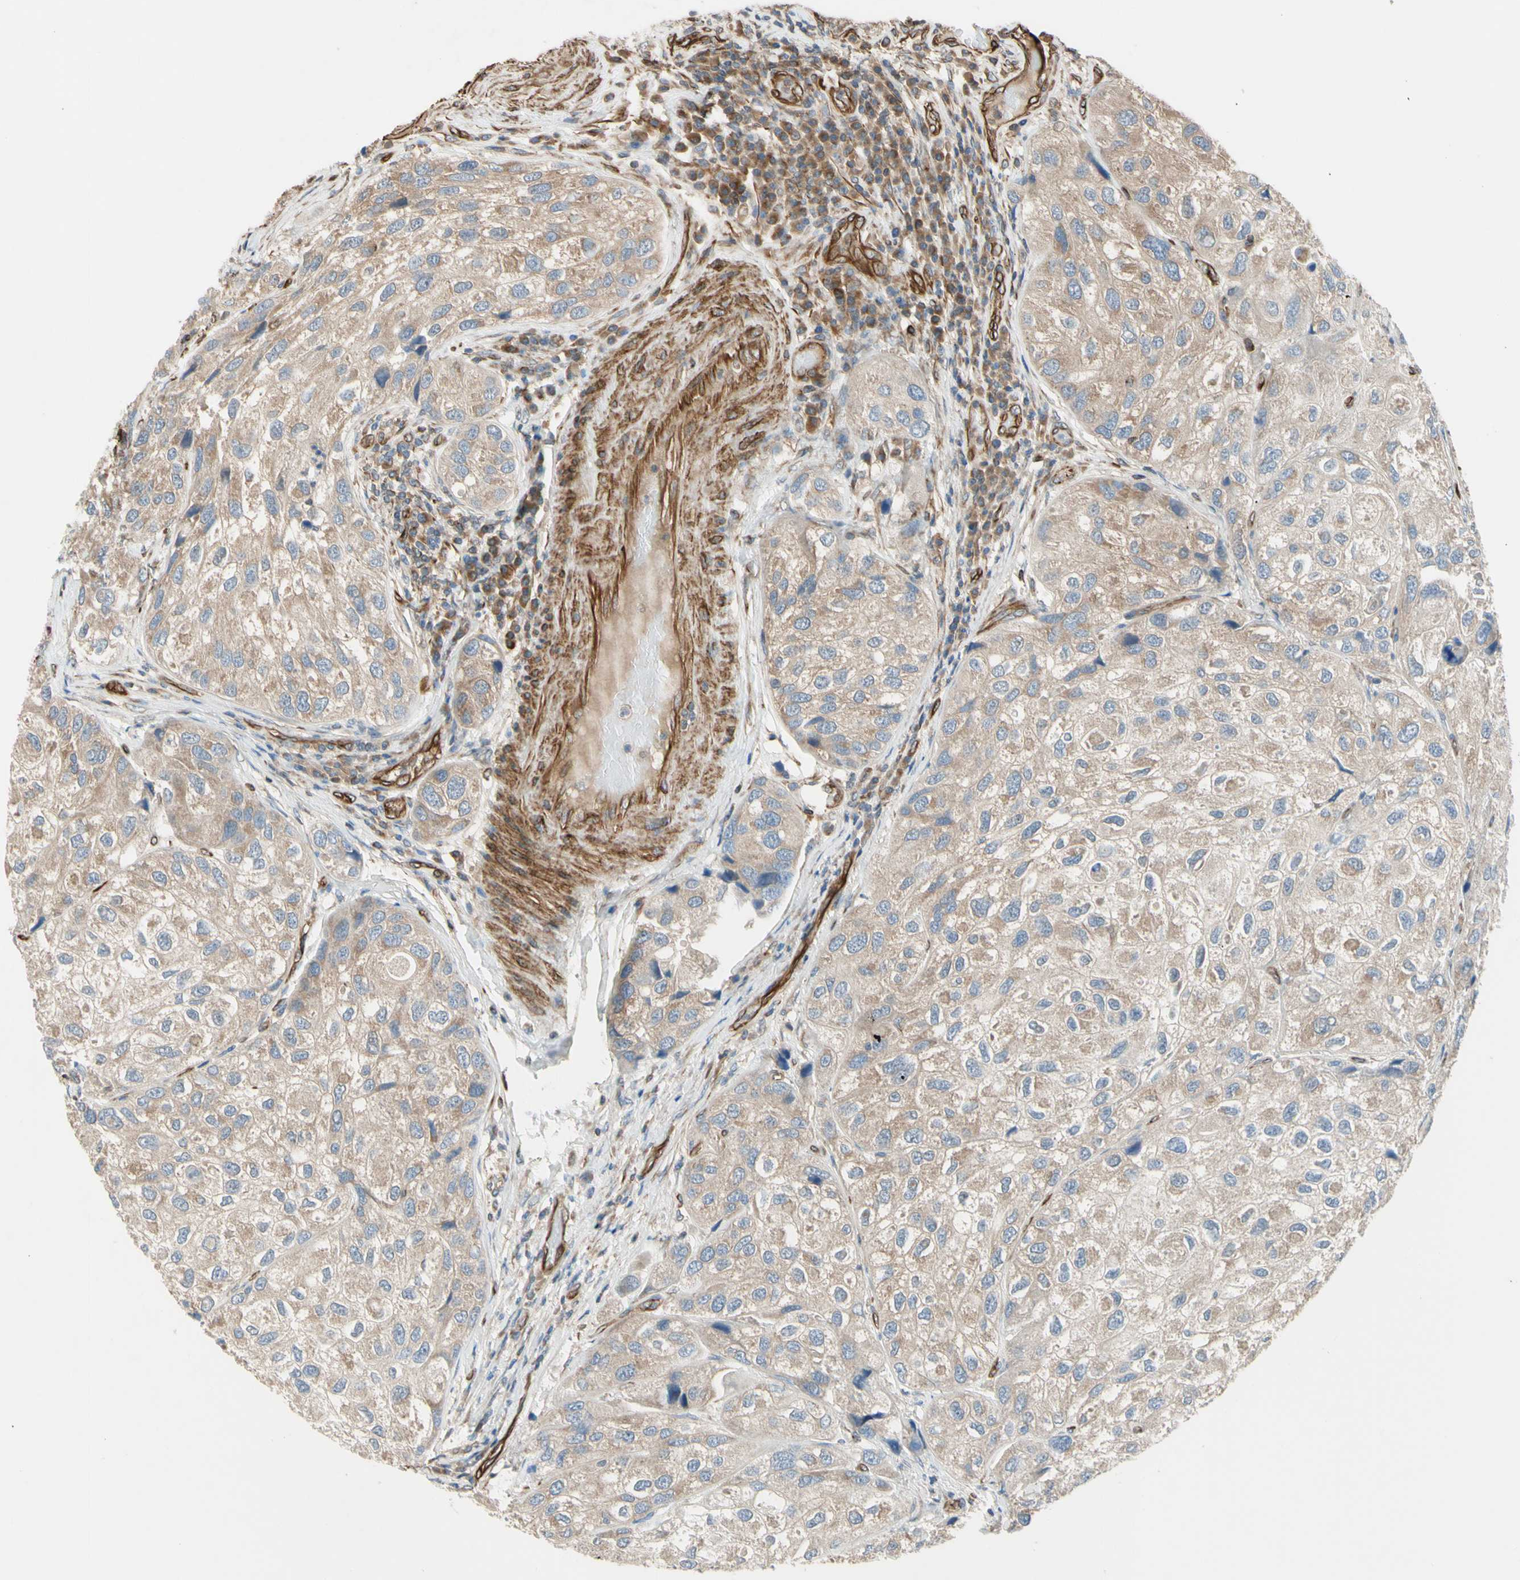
{"staining": {"intensity": "weak", "quantity": "25%-75%", "location": "cytoplasmic/membranous"}, "tissue": "urothelial cancer", "cell_type": "Tumor cells", "image_type": "cancer", "snomed": [{"axis": "morphology", "description": "Urothelial carcinoma, High grade"}, {"axis": "topography", "description": "Urinary bladder"}], "caption": "High-grade urothelial carcinoma was stained to show a protein in brown. There is low levels of weak cytoplasmic/membranous expression in approximately 25%-75% of tumor cells.", "gene": "TRAF2", "patient": {"sex": "female", "age": 64}}